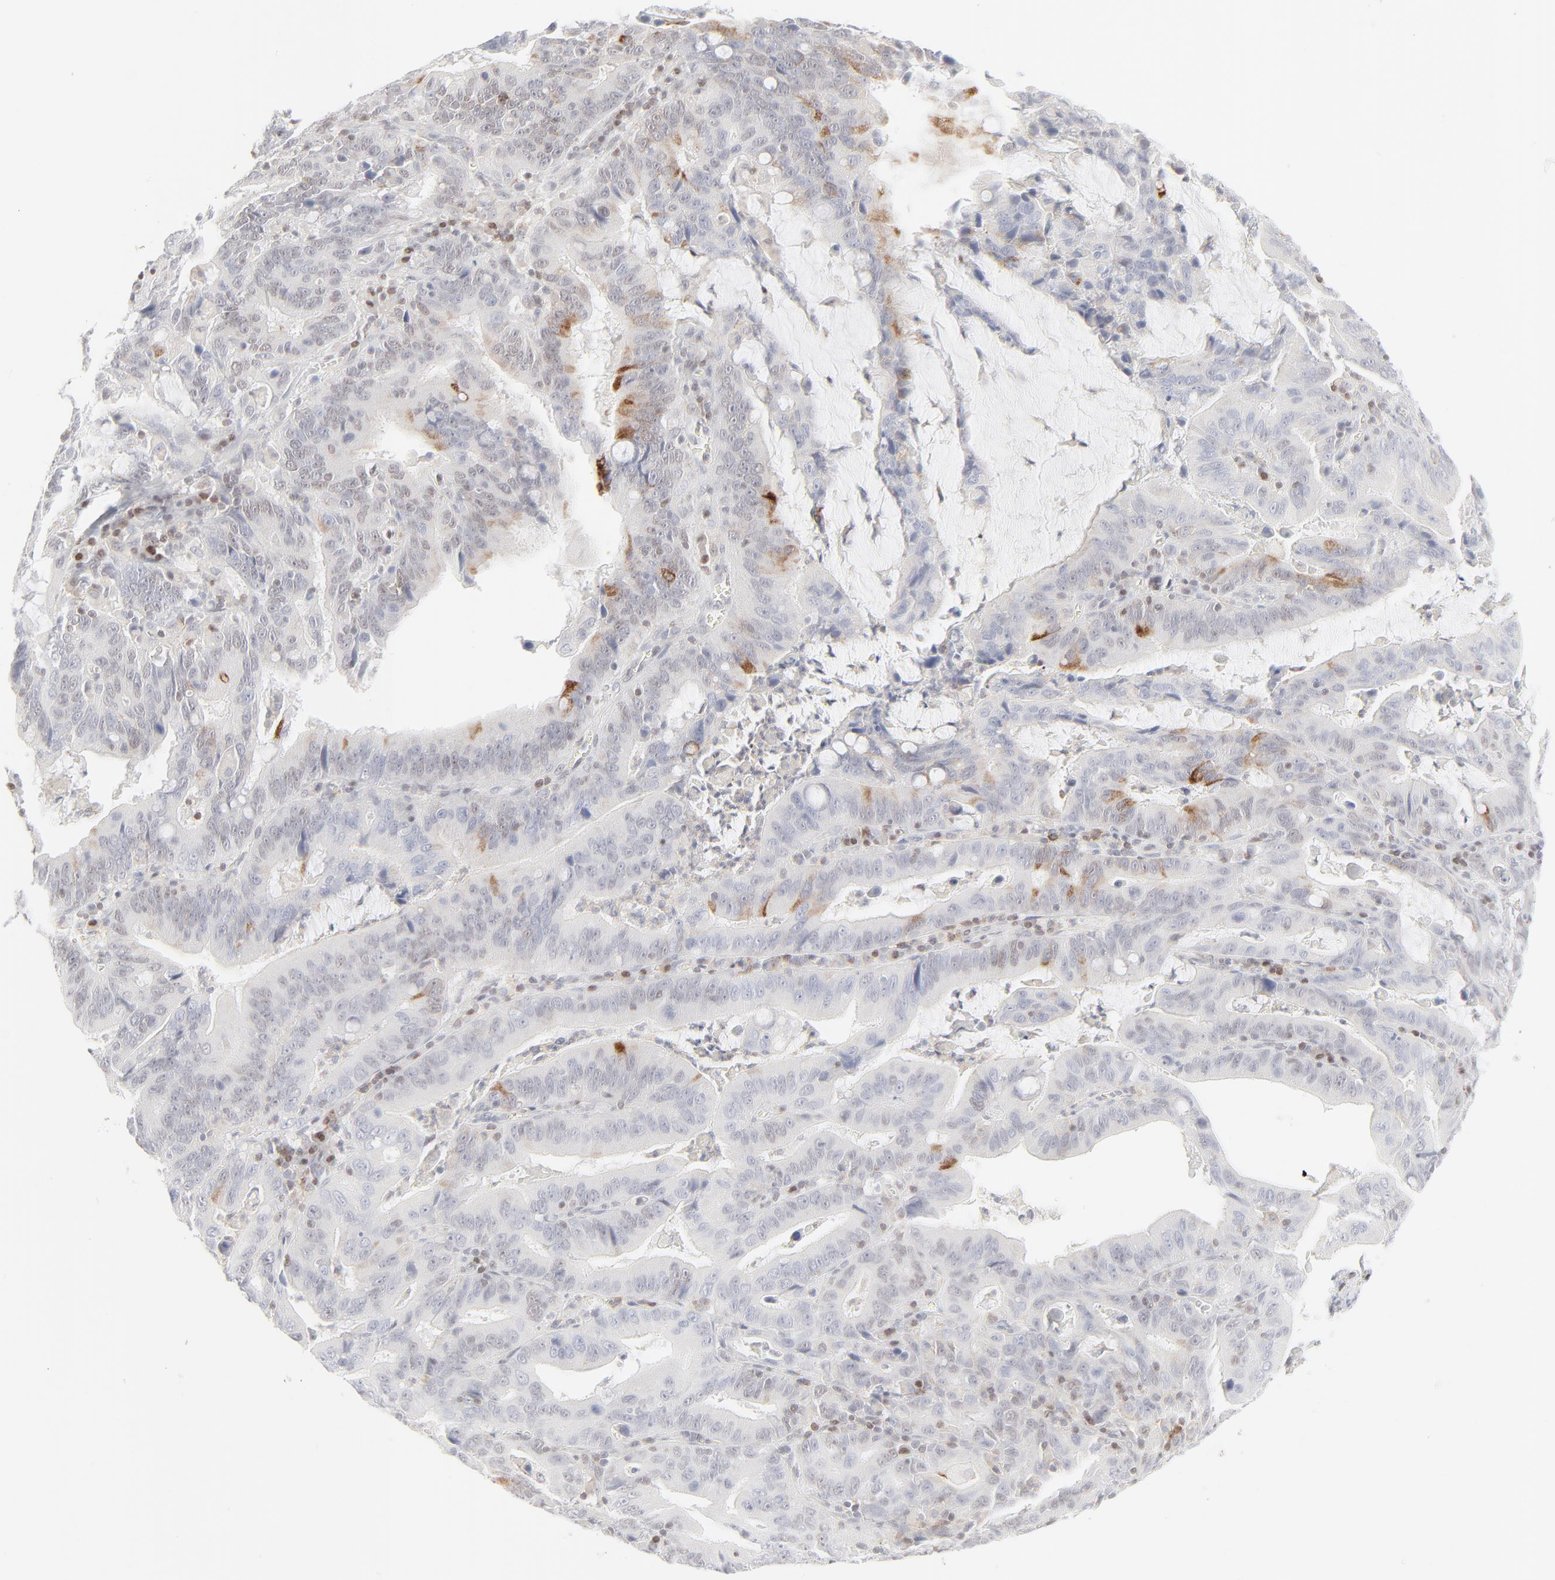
{"staining": {"intensity": "moderate", "quantity": "<25%", "location": "cytoplasmic/membranous"}, "tissue": "stomach cancer", "cell_type": "Tumor cells", "image_type": "cancer", "snomed": [{"axis": "morphology", "description": "Adenocarcinoma, NOS"}, {"axis": "topography", "description": "Stomach, upper"}], "caption": "Stomach adenocarcinoma stained for a protein reveals moderate cytoplasmic/membranous positivity in tumor cells.", "gene": "PRKCB", "patient": {"sex": "male", "age": 63}}